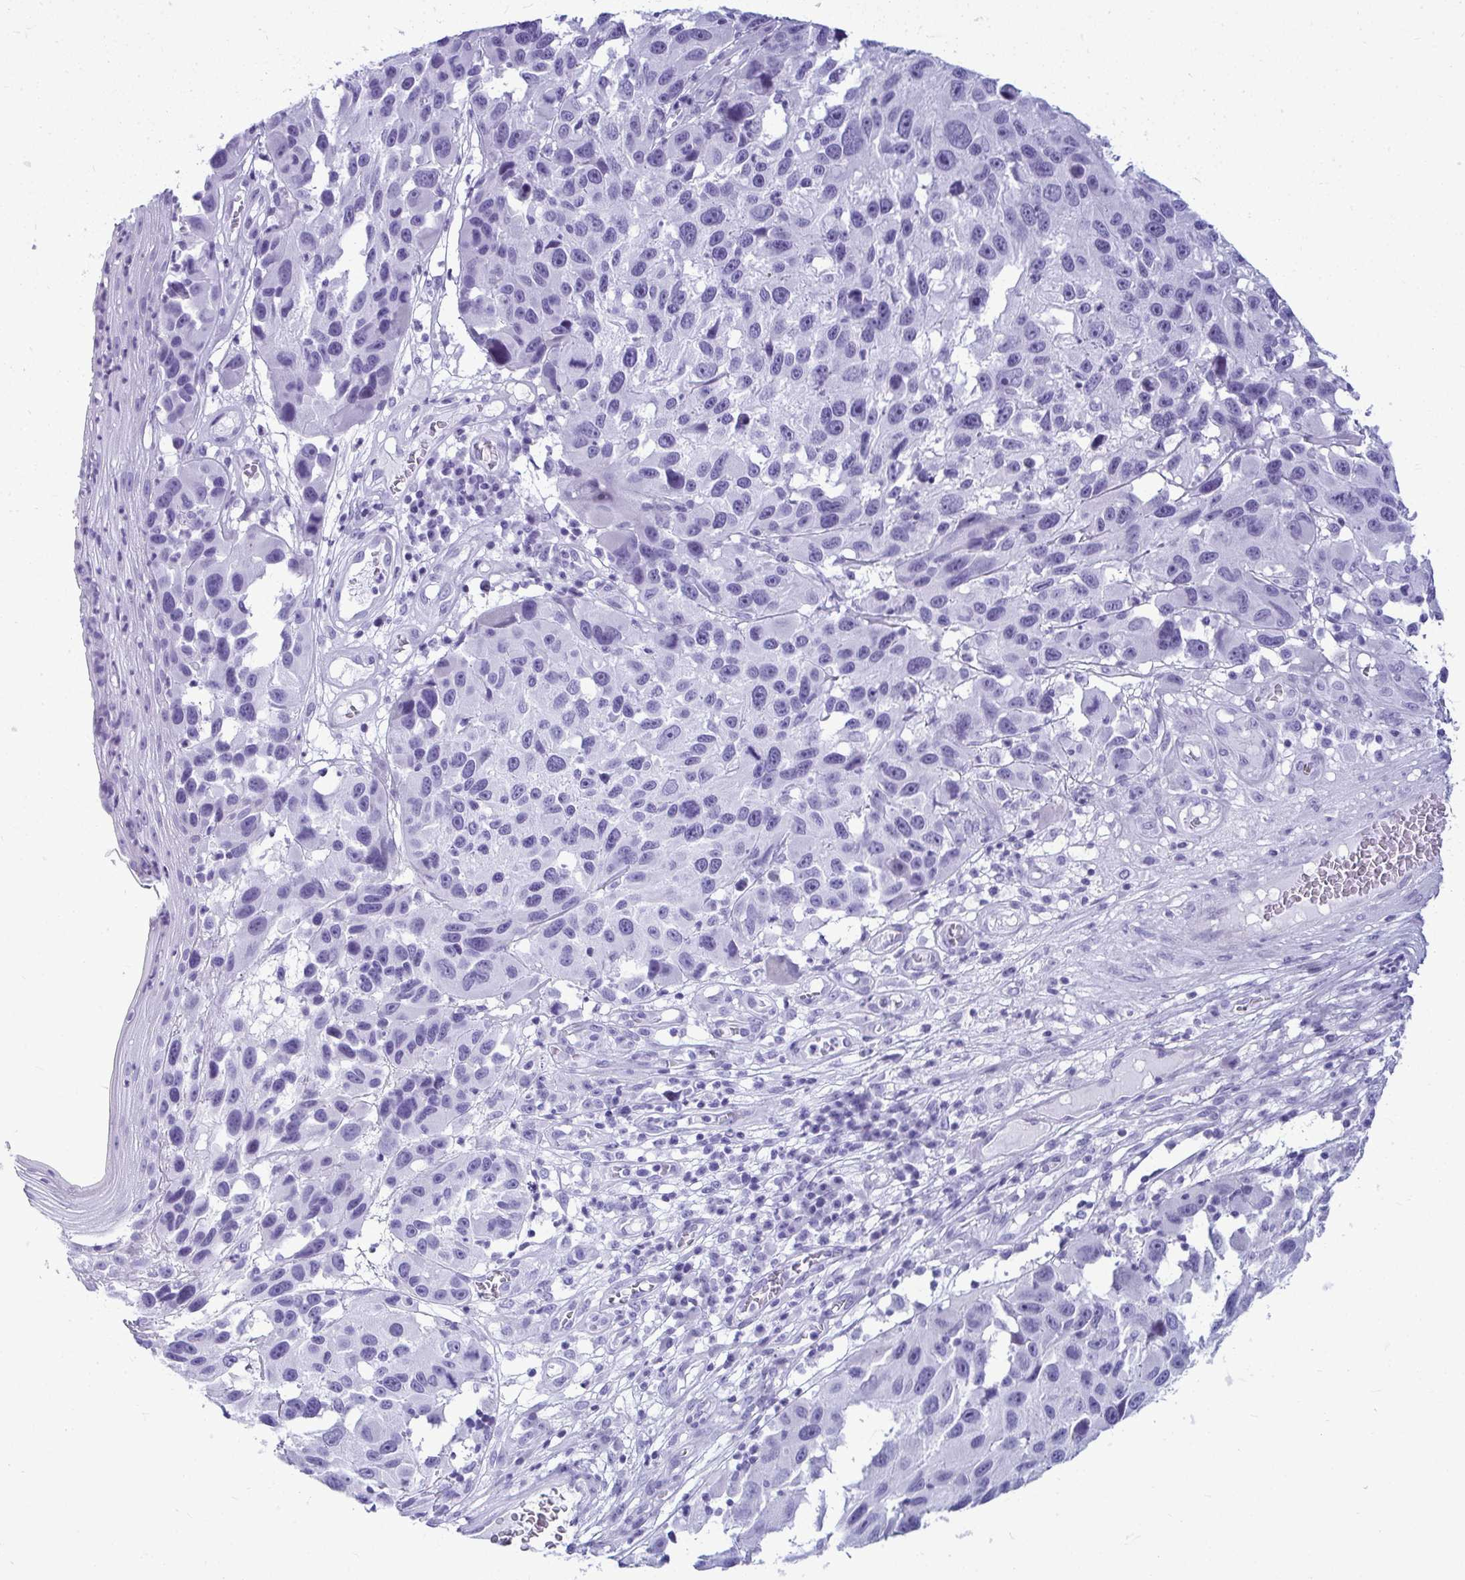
{"staining": {"intensity": "negative", "quantity": "none", "location": "none"}, "tissue": "melanoma", "cell_type": "Tumor cells", "image_type": "cancer", "snomed": [{"axis": "morphology", "description": "Malignant melanoma, NOS"}, {"axis": "topography", "description": "Skin"}], "caption": "Human melanoma stained for a protein using immunohistochemistry displays no staining in tumor cells.", "gene": "CLGN", "patient": {"sex": "male", "age": 53}}